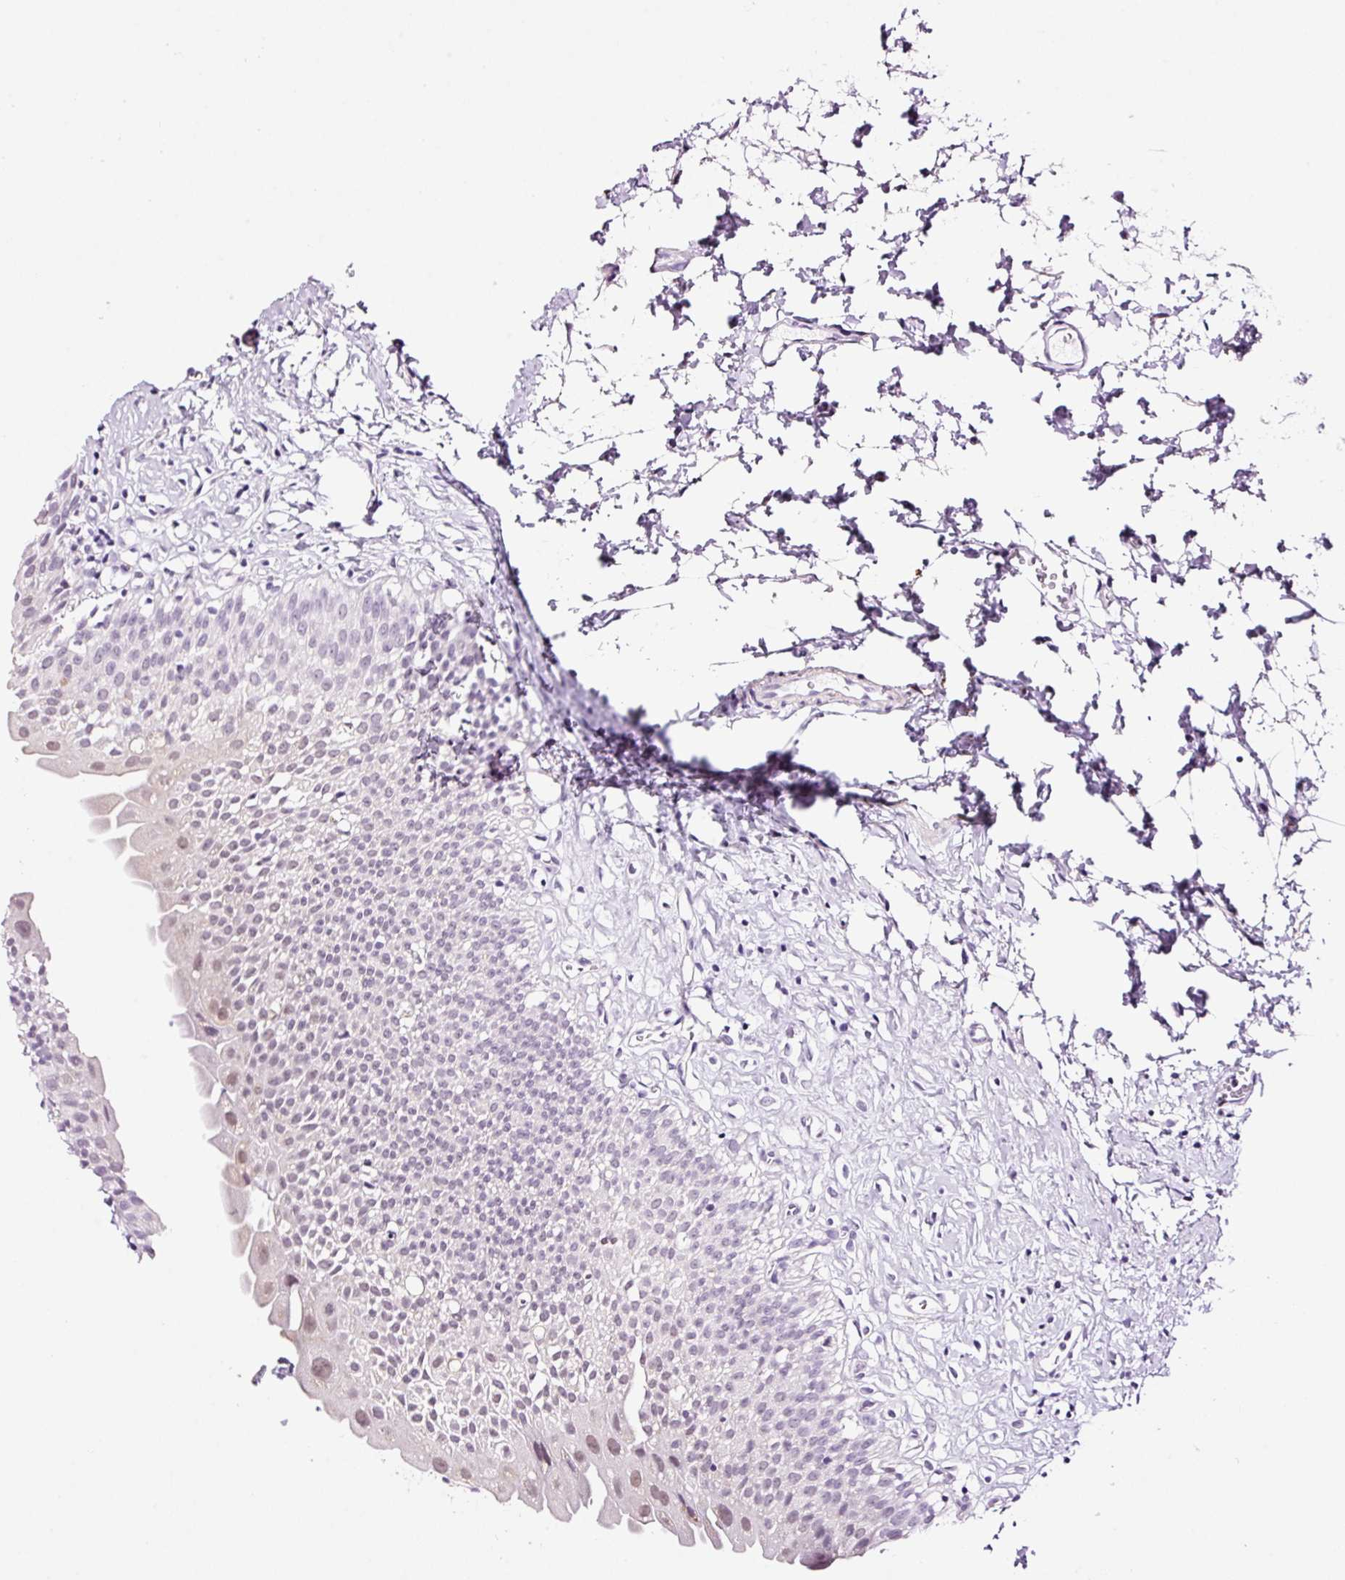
{"staining": {"intensity": "negative", "quantity": "none", "location": "none"}, "tissue": "urinary bladder", "cell_type": "Urothelial cells", "image_type": "normal", "snomed": [{"axis": "morphology", "description": "Normal tissue, NOS"}, {"axis": "topography", "description": "Urinary bladder"}], "caption": "IHC micrograph of normal urinary bladder: urinary bladder stained with DAB demonstrates no significant protein staining in urothelial cells. Nuclei are stained in blue.", "gene": "RTF2", "patient": {"sex": "male", "age": 51}}